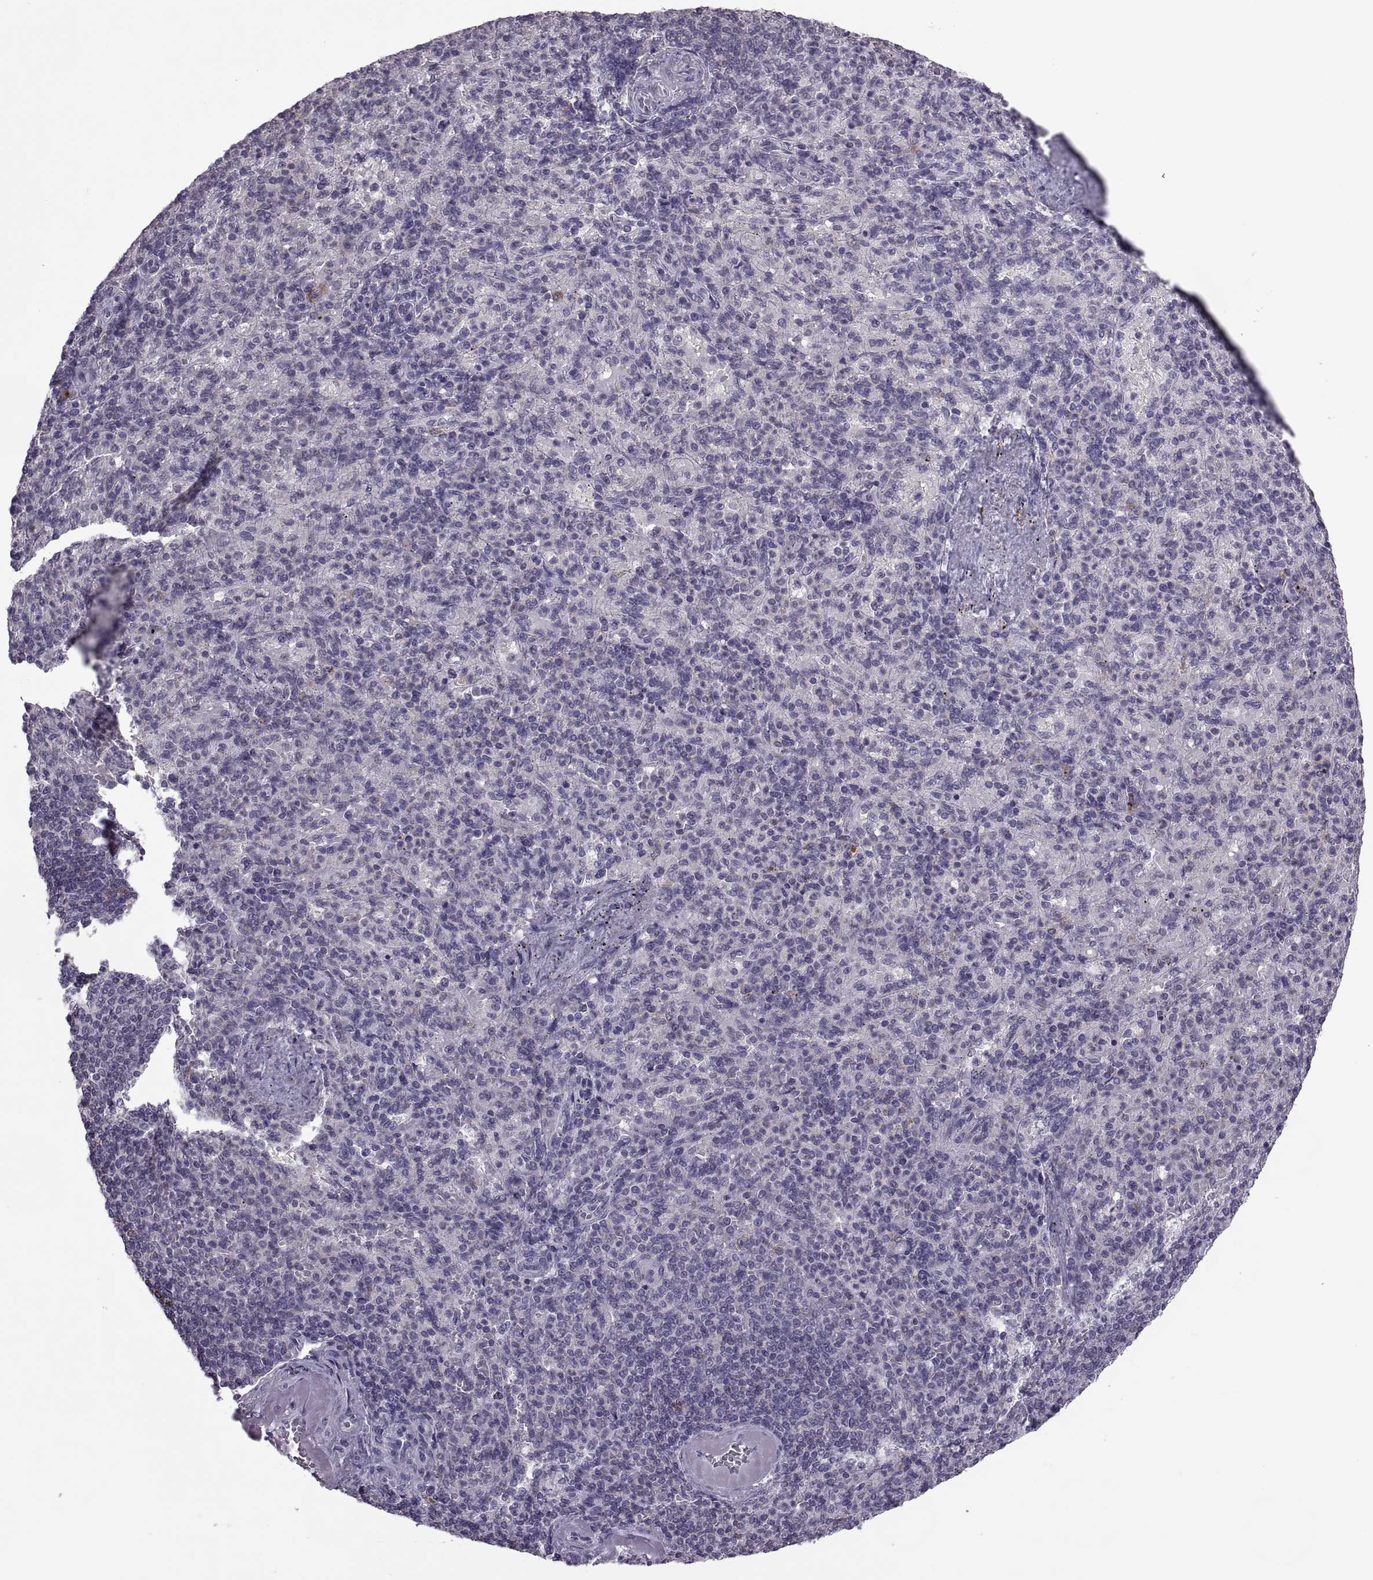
{"staining": {"intensity": "negative", "quantity": "none", "location": "none"}, "tissue": "spleen", "cell_type": "Cells in red pulp", "image_type": "normal", "snomed": [{"axis": "morphology", "description": "Normal tissue, NOS"}, {"axis": "topography", "description": "Spleen"}], "caption": "Image shows no protein positivity in cells in red pulp of benign spleen.", "gene": "PABPC1", "patient": {"sex": "female", "age": 74}}